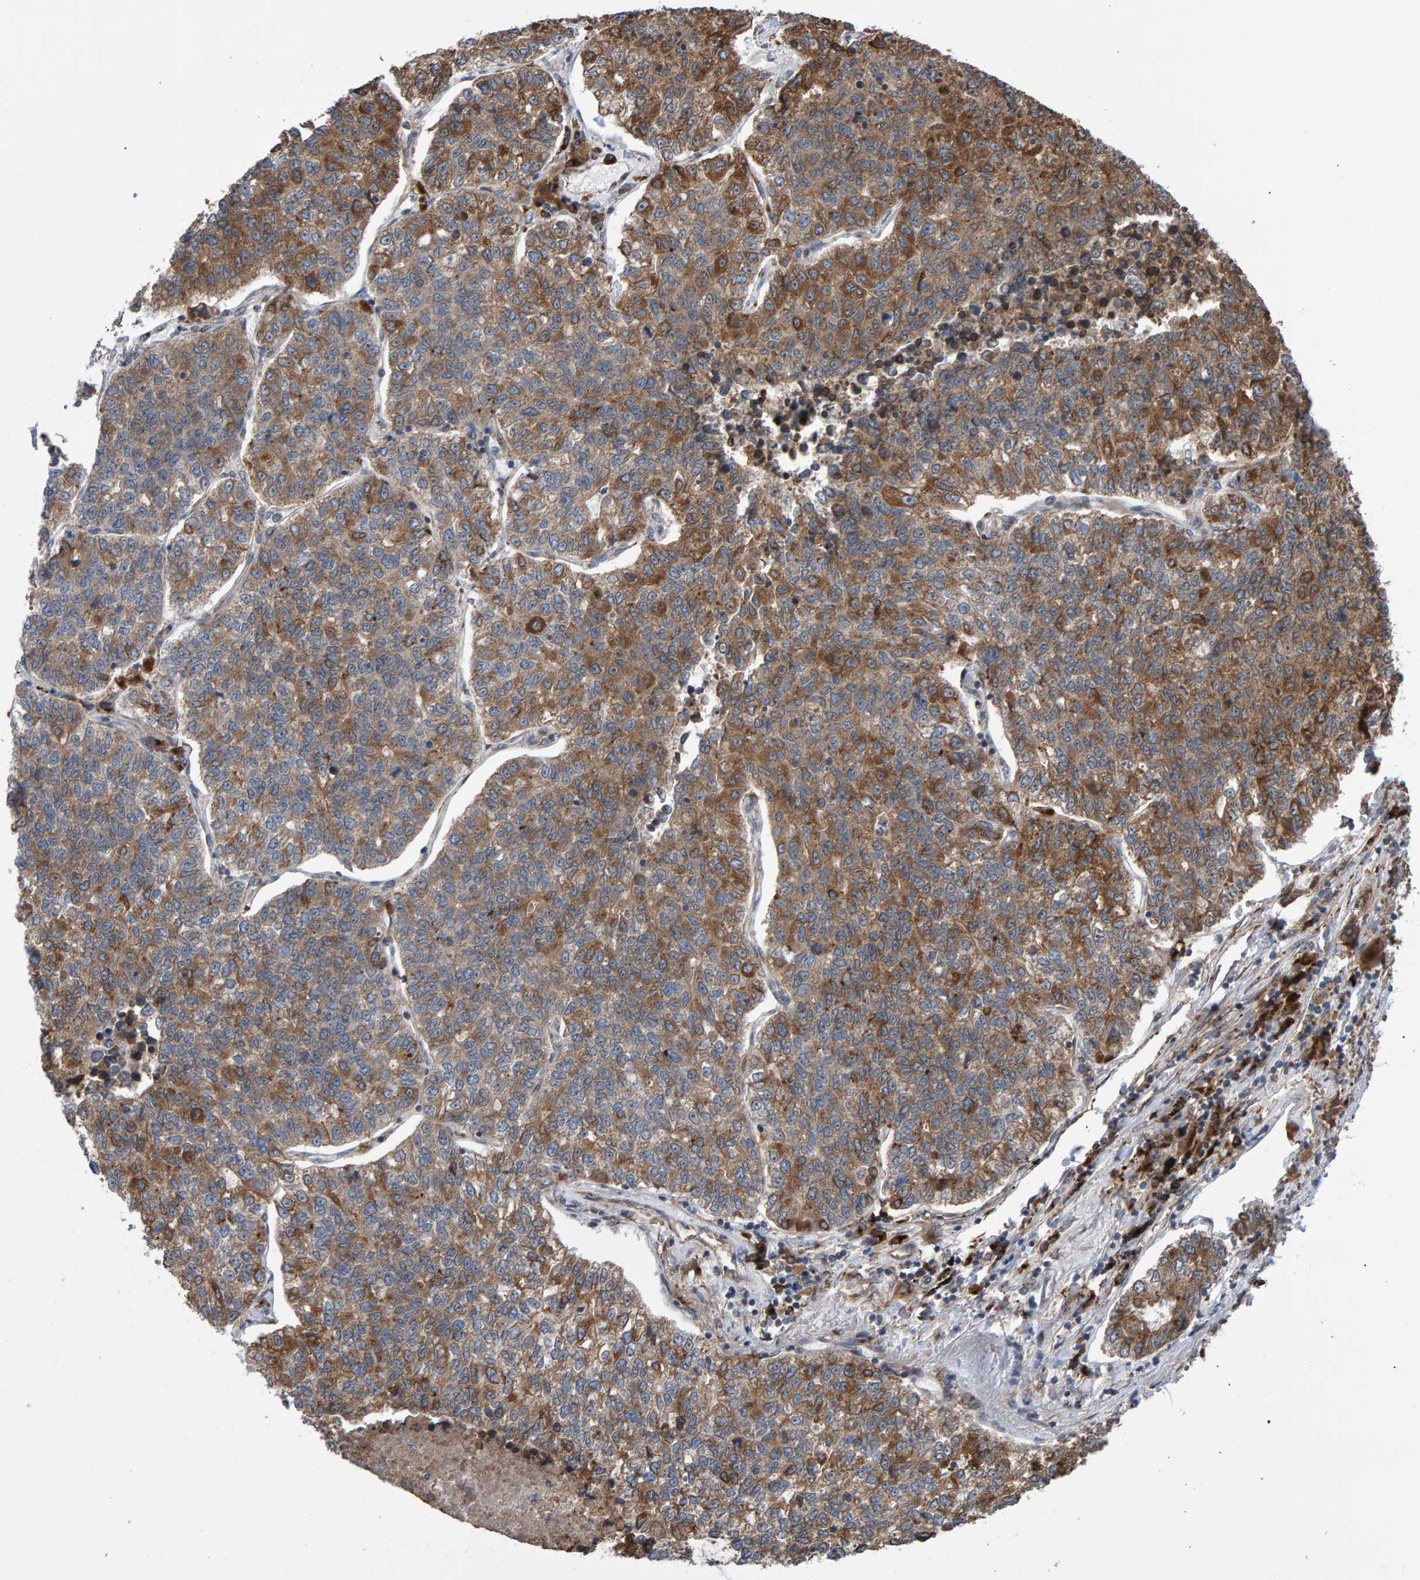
{"staining": {"intensity": "moderate", "quantity": ">75%", "location": "cytoplasmic/membranous"}, "tissue": "lung cancer", "cell_type": "Tumor cells", "image_type": "cancer", "snomed": [{"axis": "morphology", "description": "Adenocarcinoma, NOS"}, {"axis": "topography", "description": "Lung"}], "caption": "This is a histology image of immunohistochemistry staining of lung cancer, which shows moderate positivity in the cytoplasmic/membranous of tumor cells.", "gene": "FAM117A", "patient": {"sex": "male", "age": 49}}